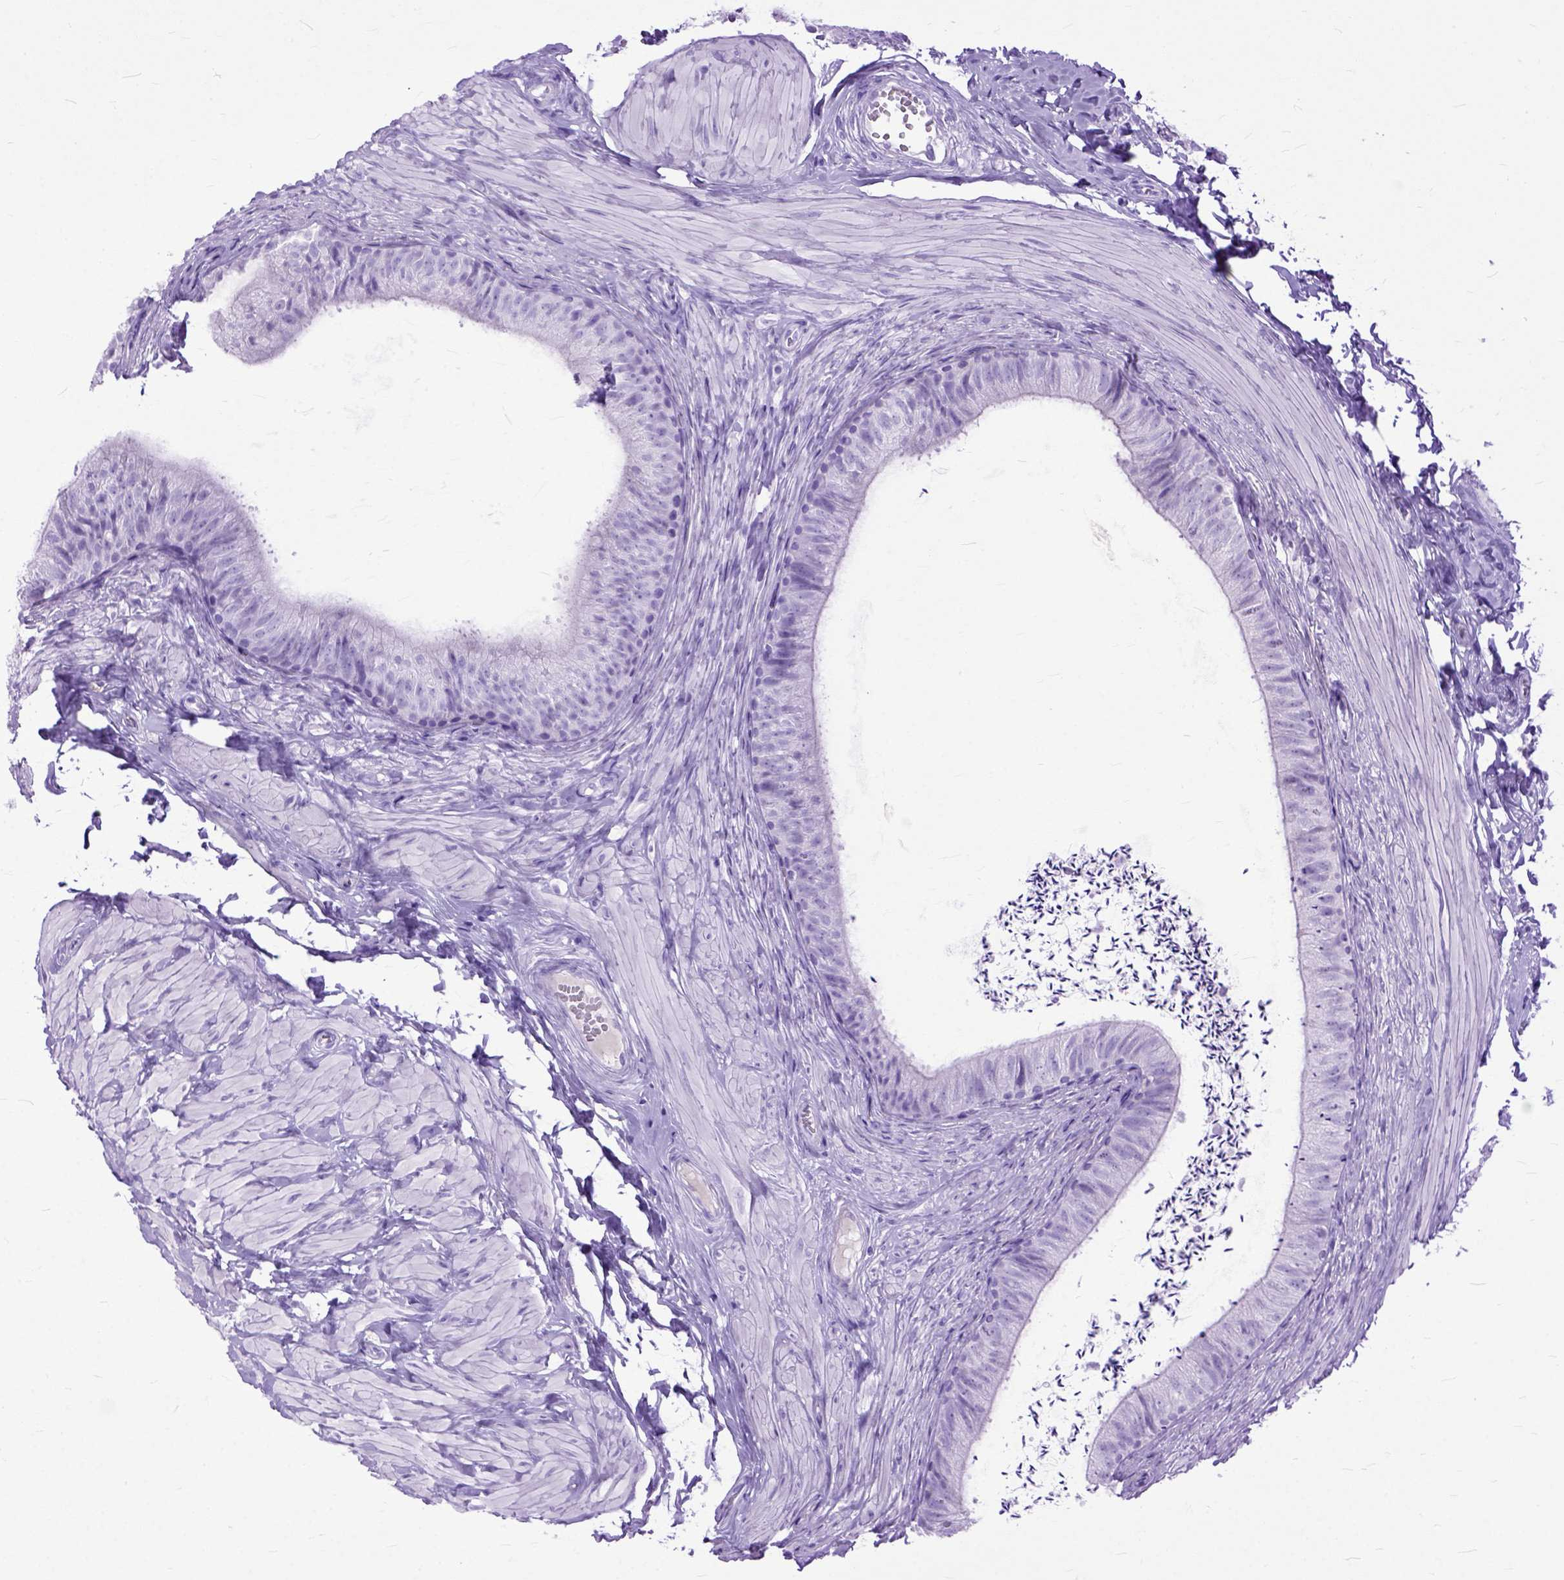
{"staining": {"intensity": "negative", "quantity": "none", "location": "none"}, "tissue": "epididymis", "cell_type": "Glandular cells", "image_type": "normal", "snomed": [{"axis": "morphology", "description": "Normal tissue, NOS"}, {"axis": "topography", "description": "Epididymis, spermatic cord, NOS"}, {"axis": "topography", "description": "Epididymis"}, {"axis": "topography", "description": "Peripheral nerve tissue"}], "caption": "Image shows no protein staining in glandular cells of benign epididymis. (Stains: DAB immunohistochemistry with hematoxylin counter stain, Microscopy: brightfield microscopy at high magnification).", "gene": "GNGT1", "patient": {"sex": "male", "age": 29}}